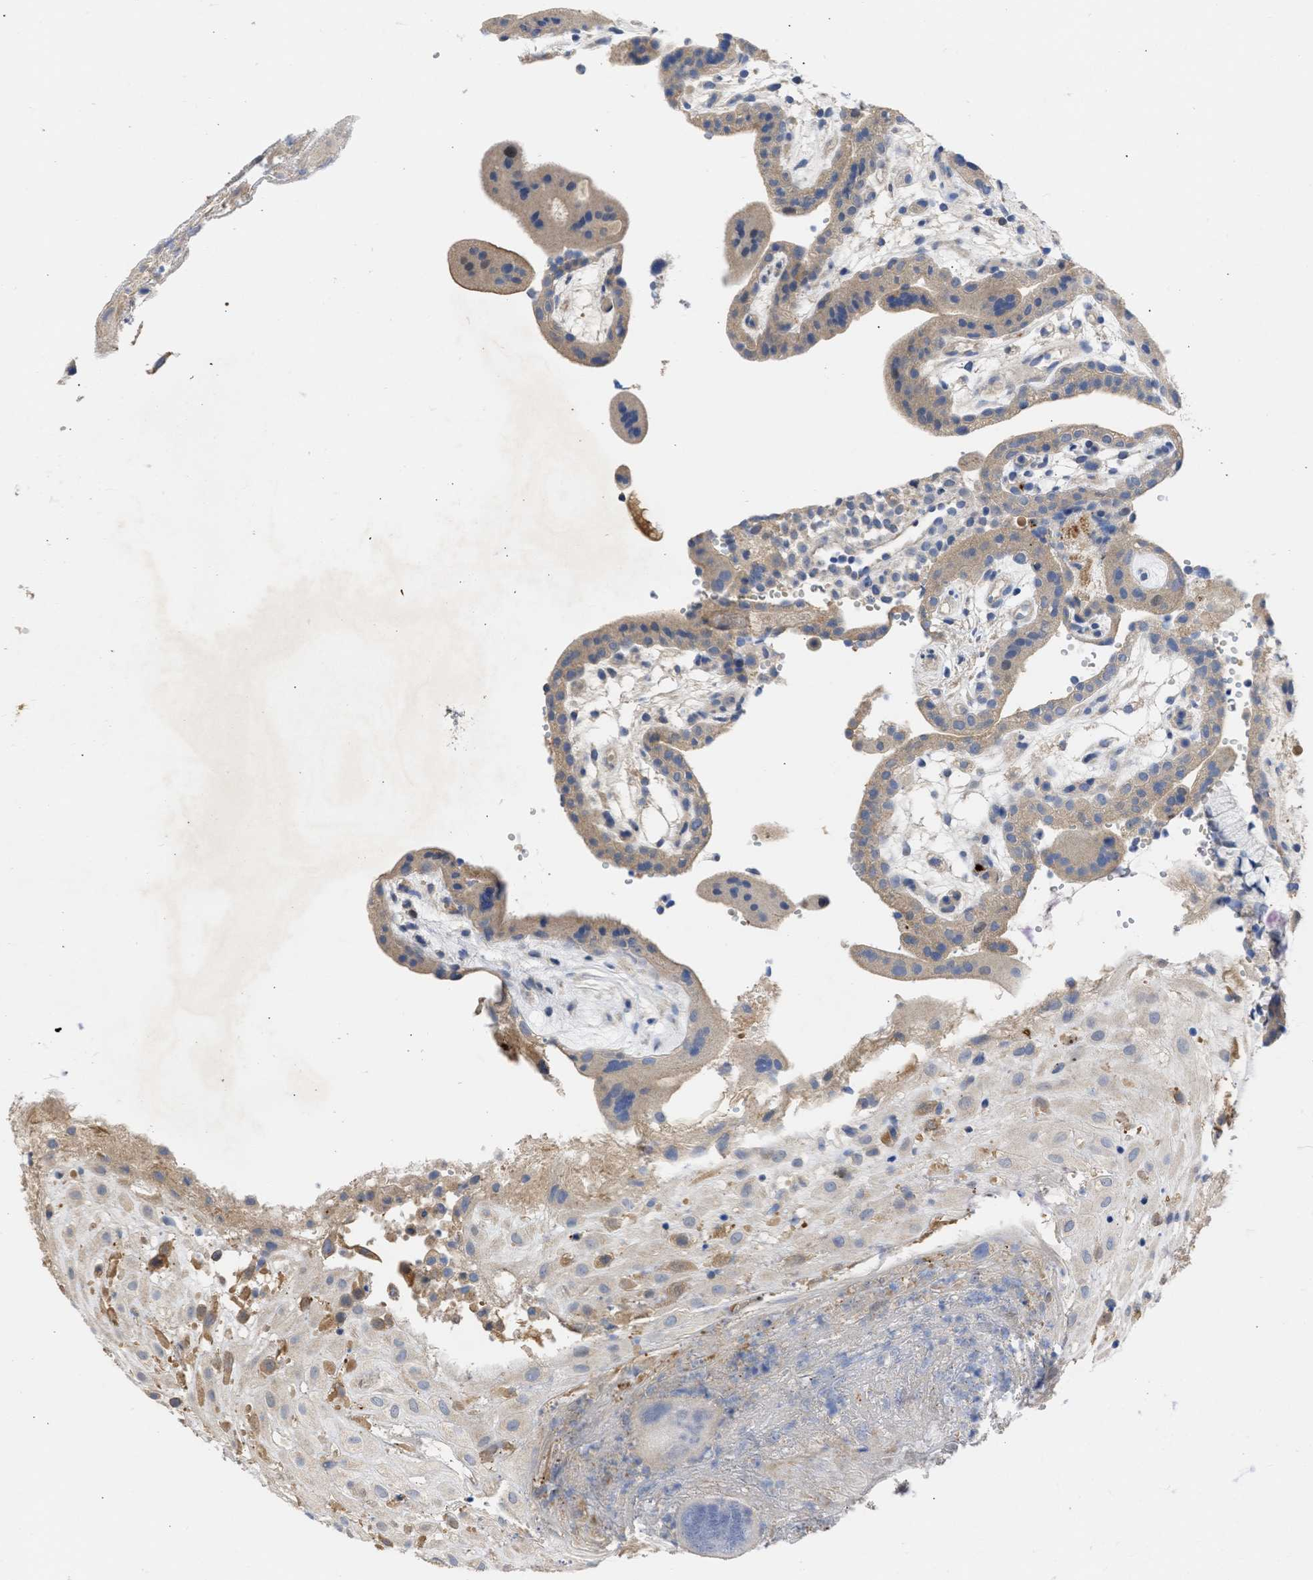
{"staining": {"intensity": "weak", "quantity": "<25%", "location": "cytoplasmic/membranous"}, "tissue": "placenta", "cell_type": "Decidual cells", "image_type": "normal", "snomed": [{"axis": "morphology", "description": "Normal tissue, NOS"}, {"axis": "topography", "description": "Placenta"}], "caption": "Decidual cells show no significant protein staining in normal placenta. The staining is performed using DAB (3,3'-diaminobenzidine) brown chromogen with nuclei counter-stained in using hematoxylin.", "gene": "ARHGEF4", "patient": {"sex": "female", "age": 18}}